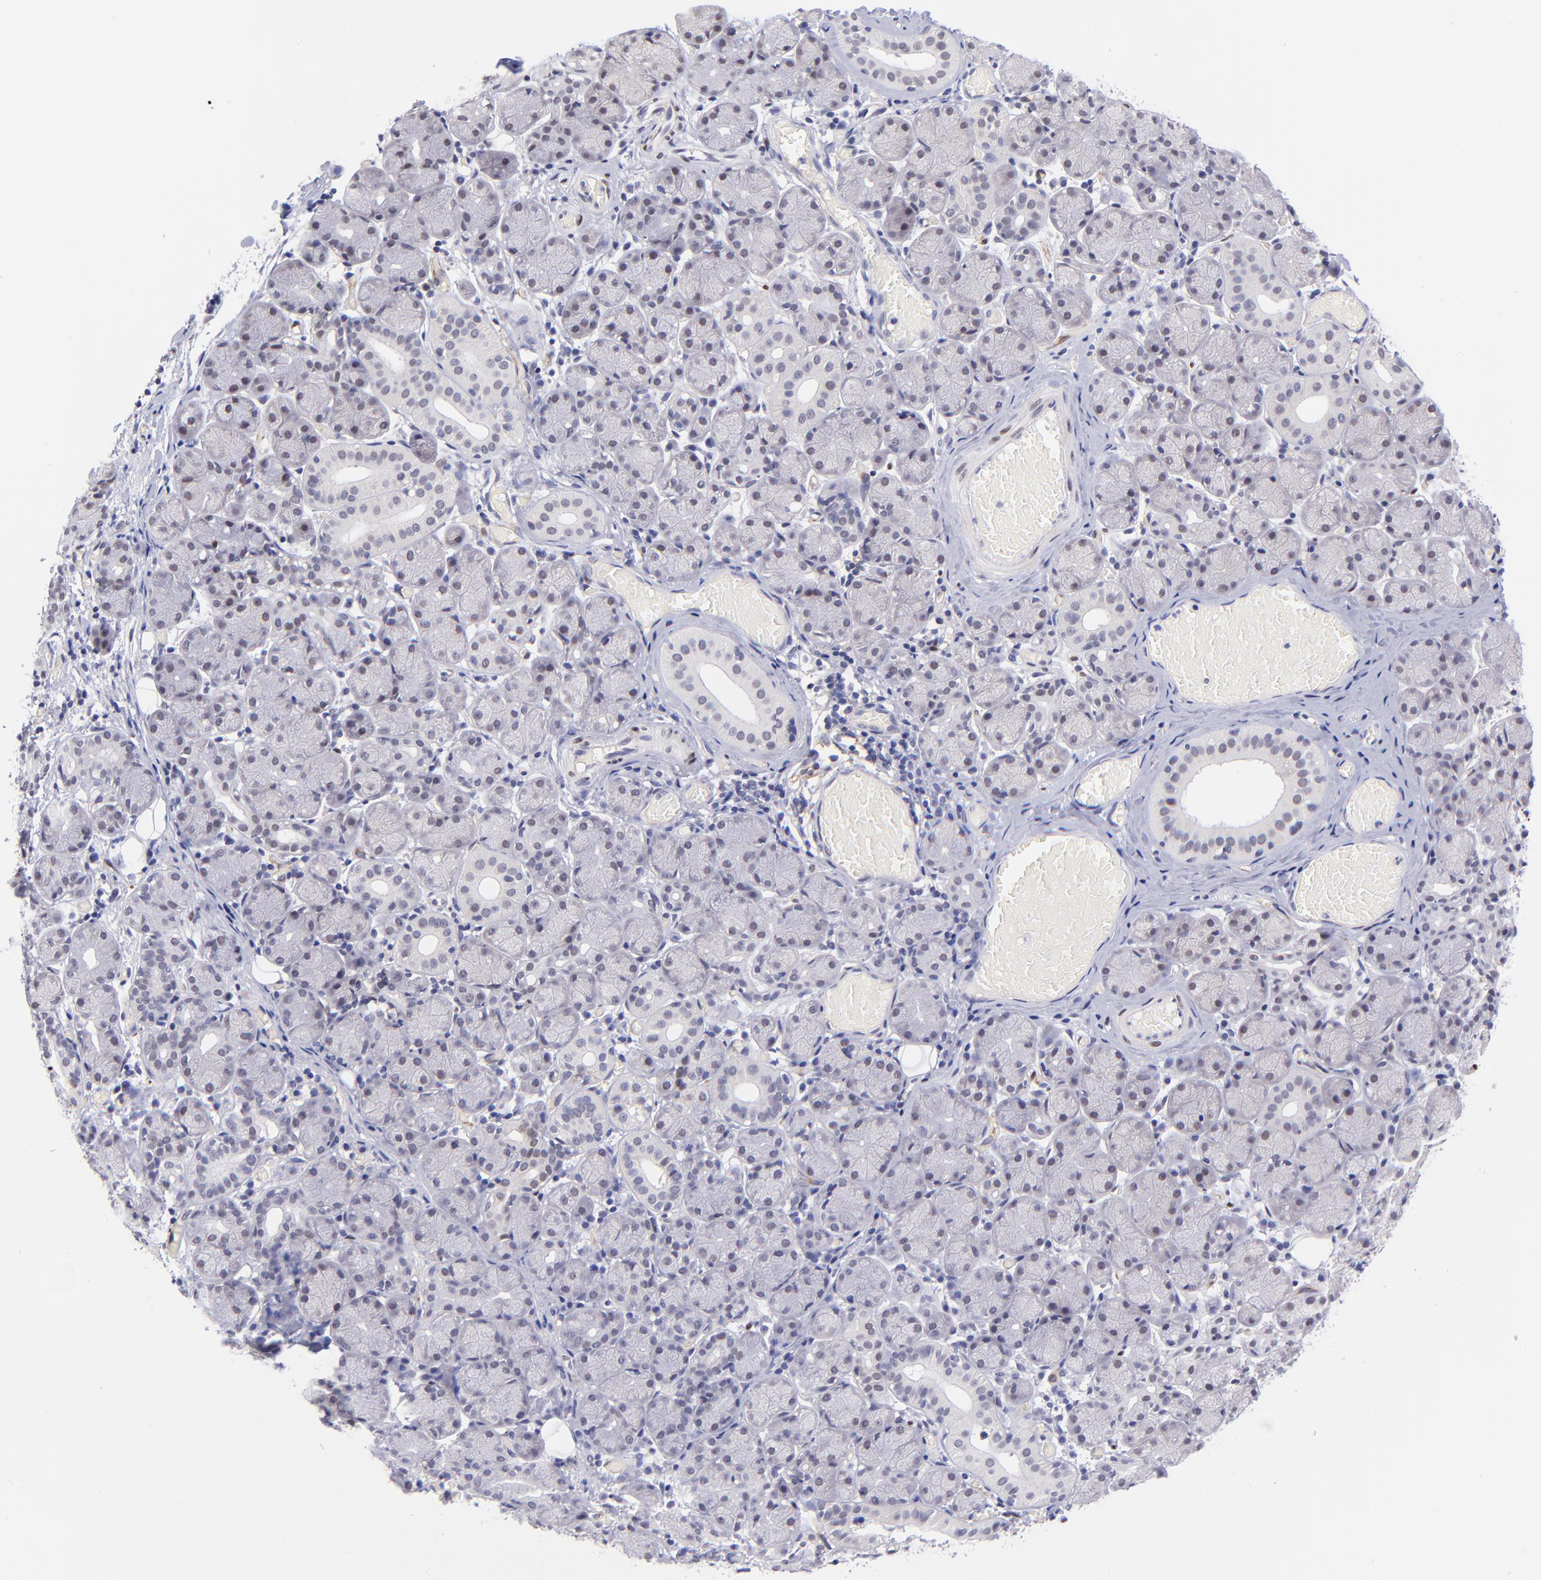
{"staining": {"intensity": "moderate", "quantity": "25%-75%", "location": "cytoplasmic/membranous"}, "tissue": "salivary gland", "cell_type": "Glandular cells", "image_type": "normal", "snomed": [{"axis": "morphology", "description": "Normal tissue, NOS"}, {"axis": "topography", "description": "Salivary gland"}], "caption": "Brown immunohistochemical staining in benign salivary gland shows moderate cytoplasmic/membranous positivity in about 25%-75% of glandular cells. (Stains: DAB (3,3'-diaminobenzidine) in brown, nuclei in blue, Microscopy: brightfield microscopy at high magnification).", "gene": "SOX6", "patient": {"sex": "female", "age": 24}}